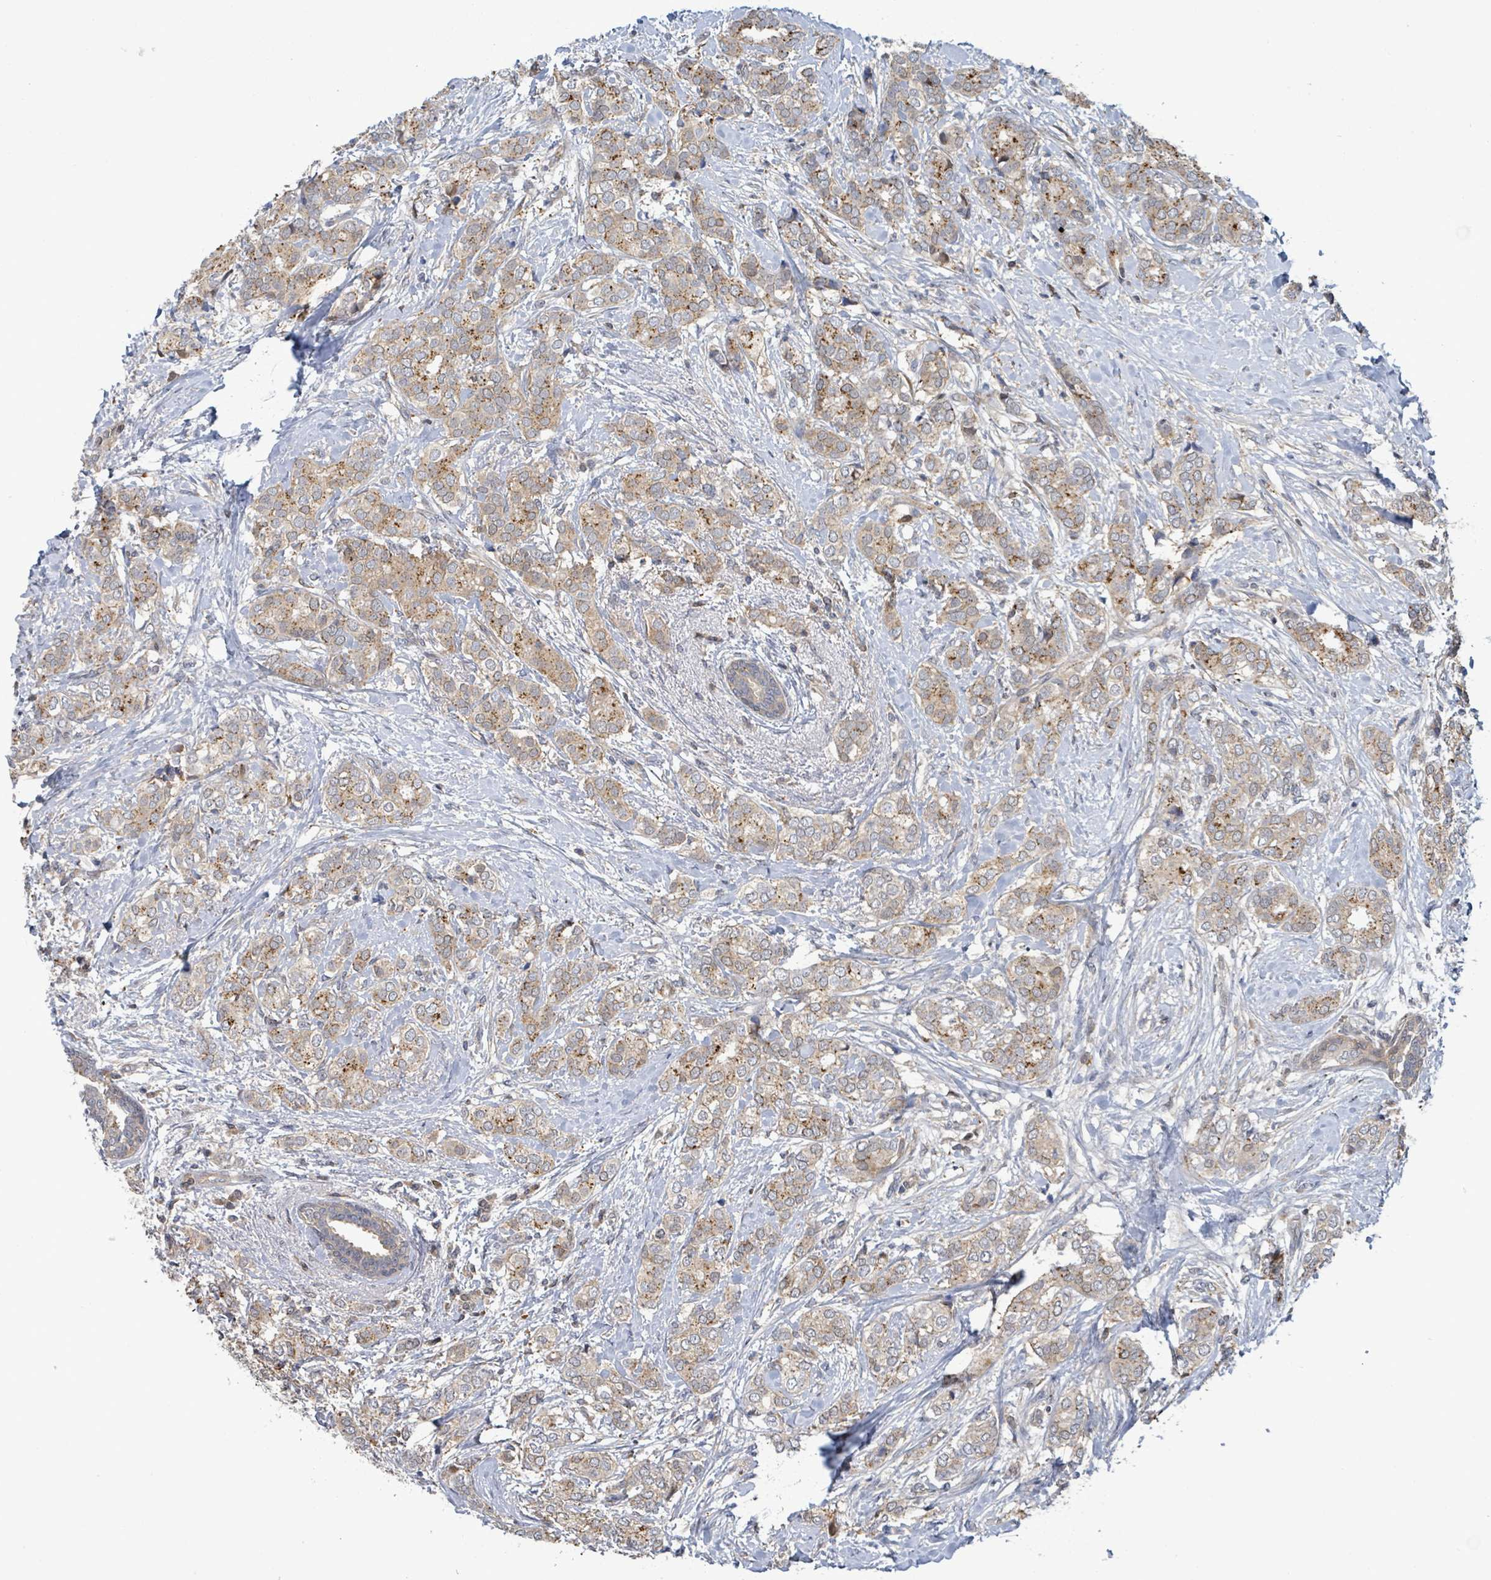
{"staining": {"intensity": "weak", "quantity": ">75%", "location": "cytoplasmic/membranous"}, "tissue": "breast cancer", "cell_type": "Tumor cells", "image_type": "cancer", "snomed": [{"axis": "morphology", "description": "Duct carcinoma"}, {"axis": "topography", "description": "Breast"}], "caption": "Breast cancer tissue reveals weak cytoplasmic/membranous expression in approximately >75% of tumor cells, visualized by immunohistochemistry.", "gene": "PGAM1", "patient": {"sex": "female", "age": 73}}